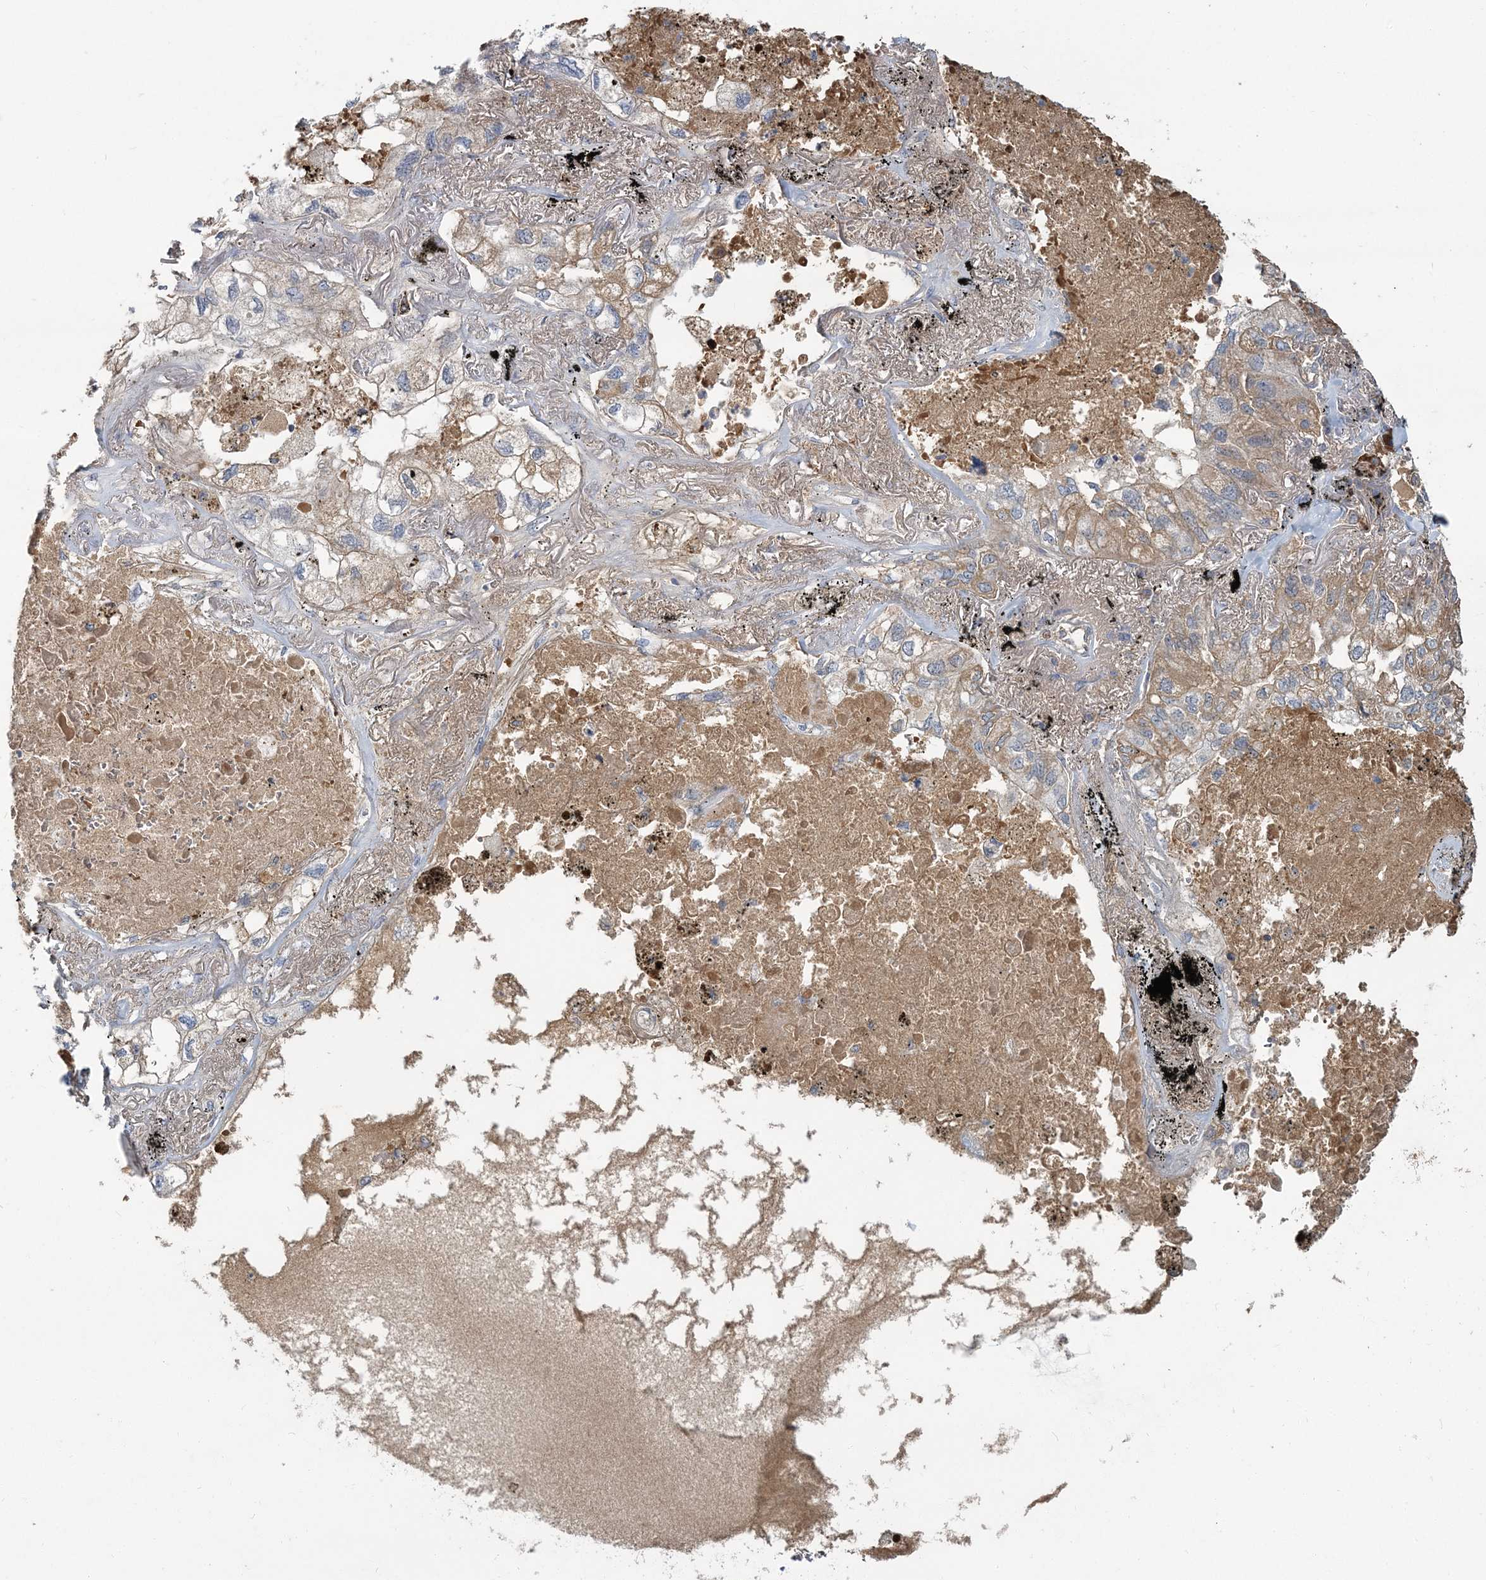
{"staining": {"intensity": "negative", "quantity": "none", "location": "none"}, "tissue": "lung cancer", "cell_type": "Tumor cells", "image_type": "cancer", "snomed": [{"axis": "morphology", "description": "Adenocarcinoma, NOS"}, {"axis": "topography", "description": "Lung"}], "caption": "Tumor cells are negative for brown protein staining in lung cancer.", "gene": "RNF25", "patient": {"sex": "male", "age": 65}}